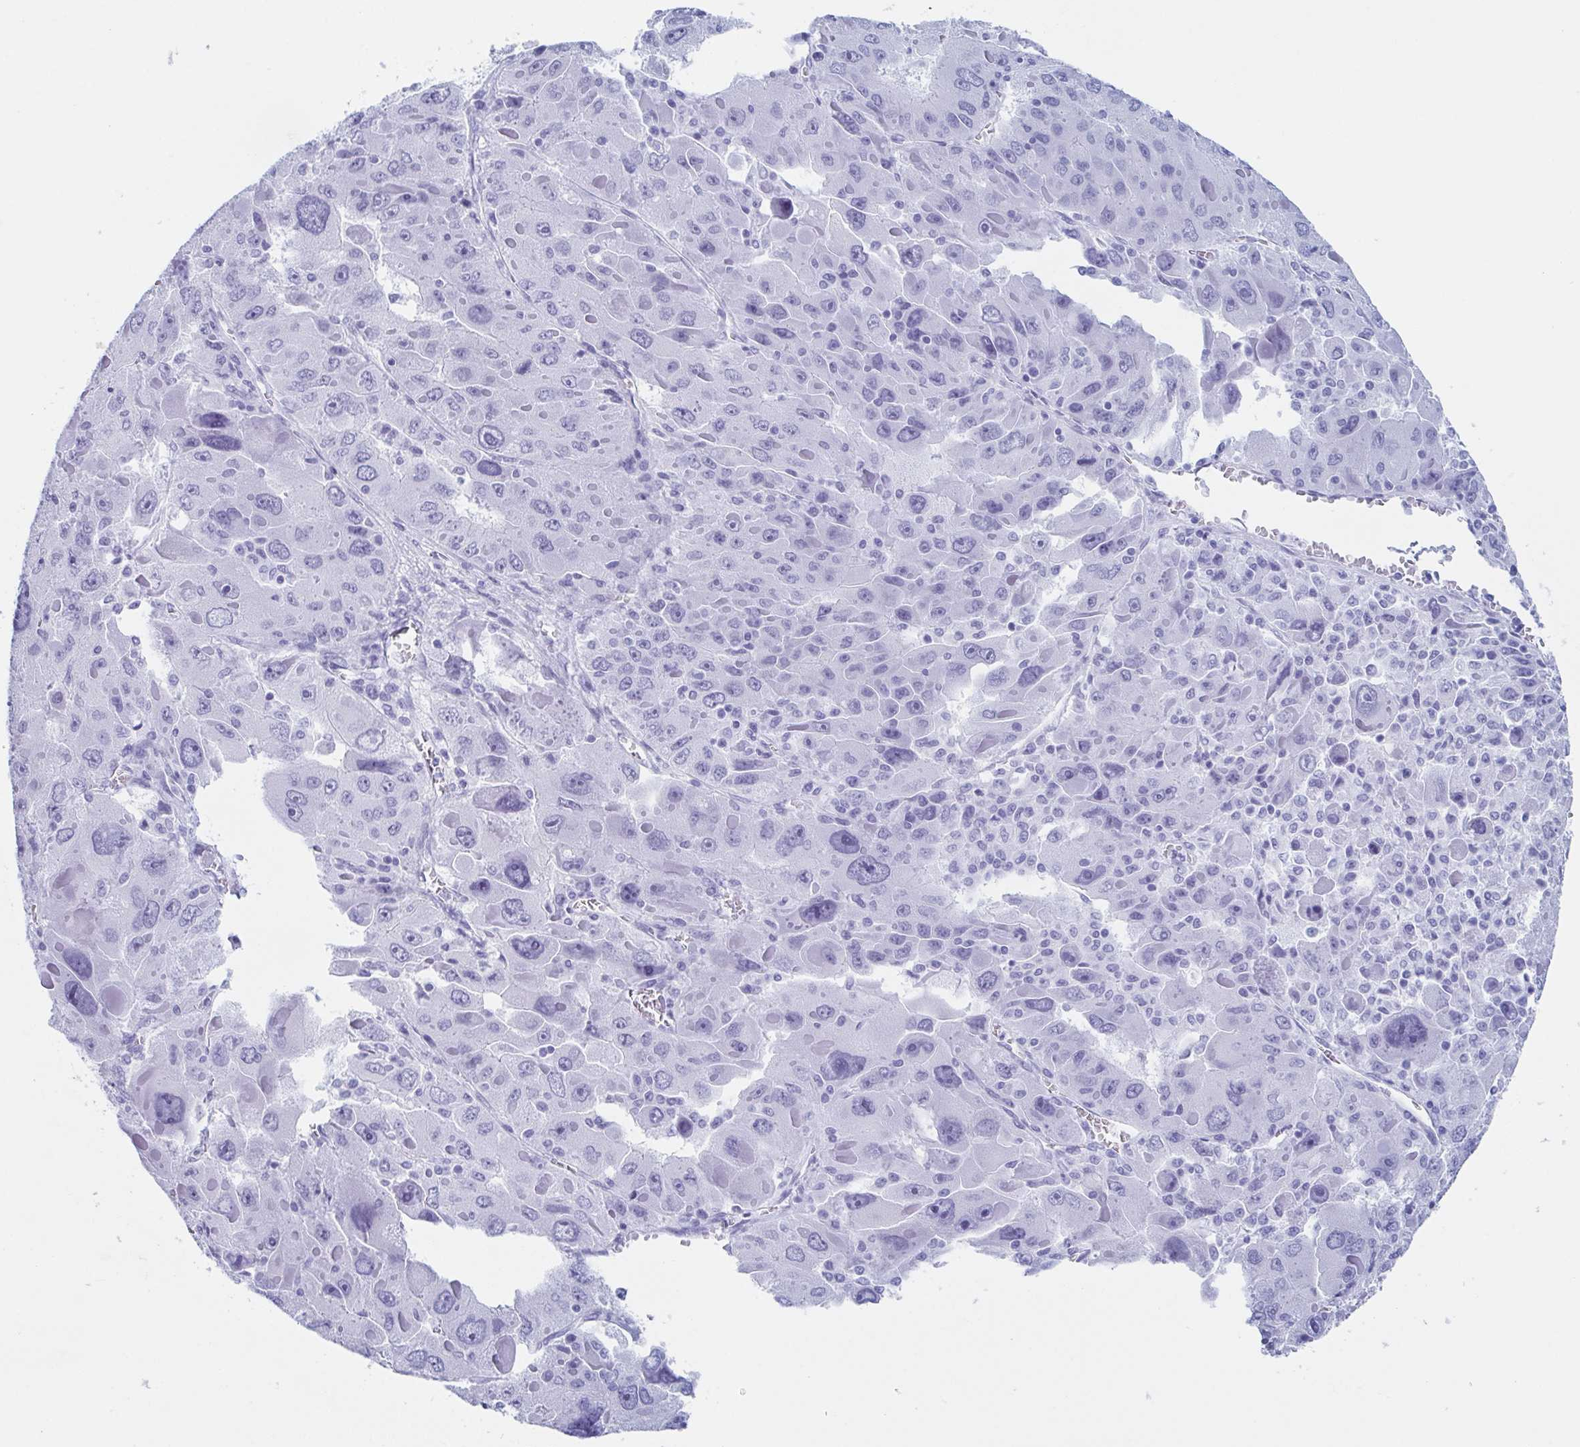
{"staining": {"intensity": "negative", "quantity": "none", "location": "none"}, "tissue": "liver cancer", "cell_type": "Tumor cells", "image_type": "cancer", "snomed": [{"axis": "morphology", "description": "Carcinoma, Hepatocellular, NOS"}, {"axis": "topography", "description": "Liver"}], "caption": "IHC photomicrograph of liver cancer (hepatocellular carcinoma) stained for a protein (brown), which exhibits no positivity in tumor cells.", "gene": "LYRM2", "patient": {"sex": "female", "age": 41}}